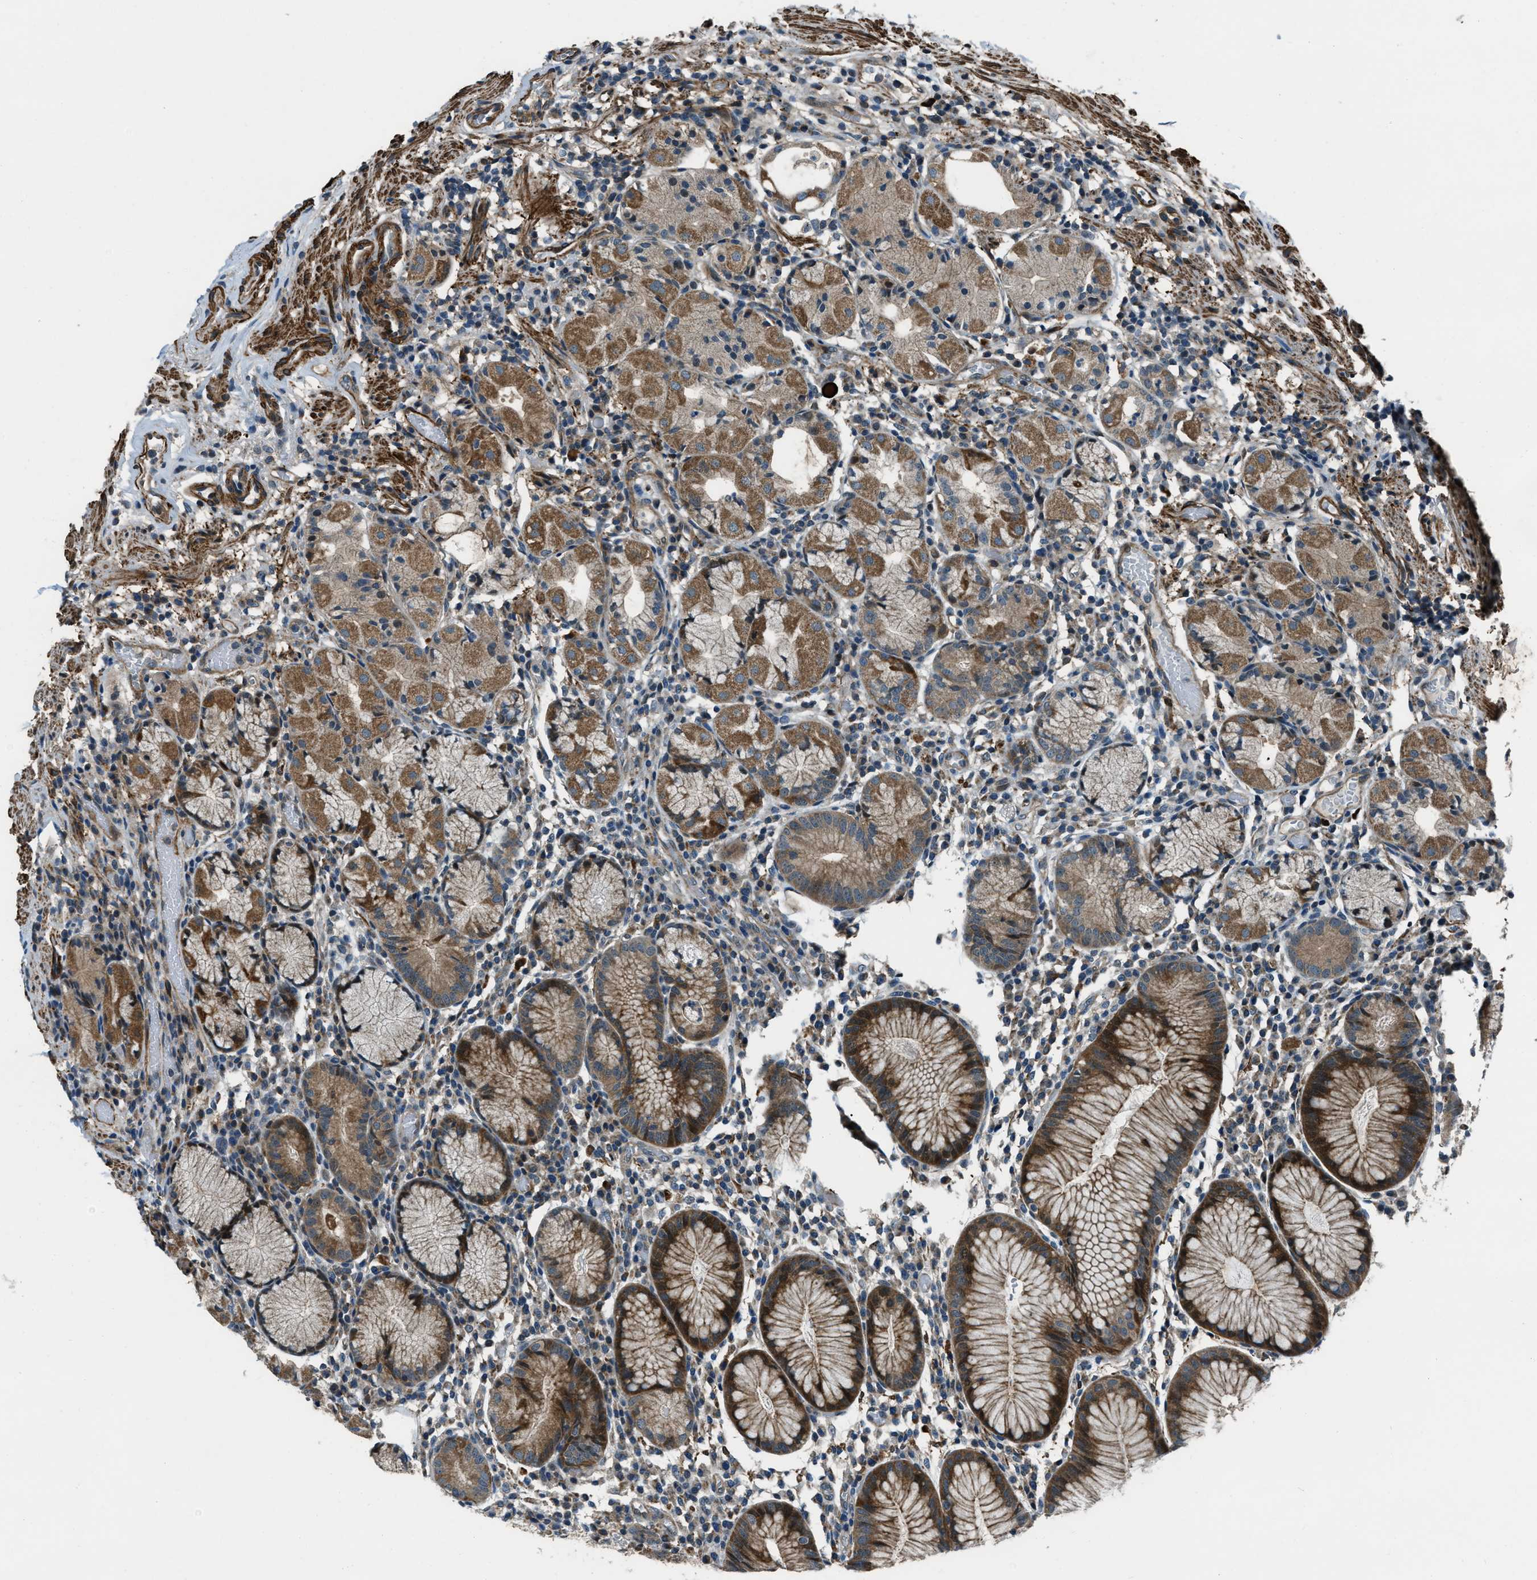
{"staining": {"intensity": "moderate", "quantity": "25%-75%", "location": "cytoplasmic/membranous"}, "tissue": "stomach", "cell_type": "Glandular cells", "image_type": "normal", "snomed": [{"axis": "morphology", "description": "Normal tissue, NOS"}, {"axis": "topography", "description": "Stomach"}, {"axis": "topography", "description": "Stomach, lower"}], "caption": "Protein staining displays moderate cytoplasmic/membranous staining in approximately 25%-75% of glandular cells in unremarkable stomach.", "gene": "NUDCD3", "patient": {"sex": "female", "age": 75}}